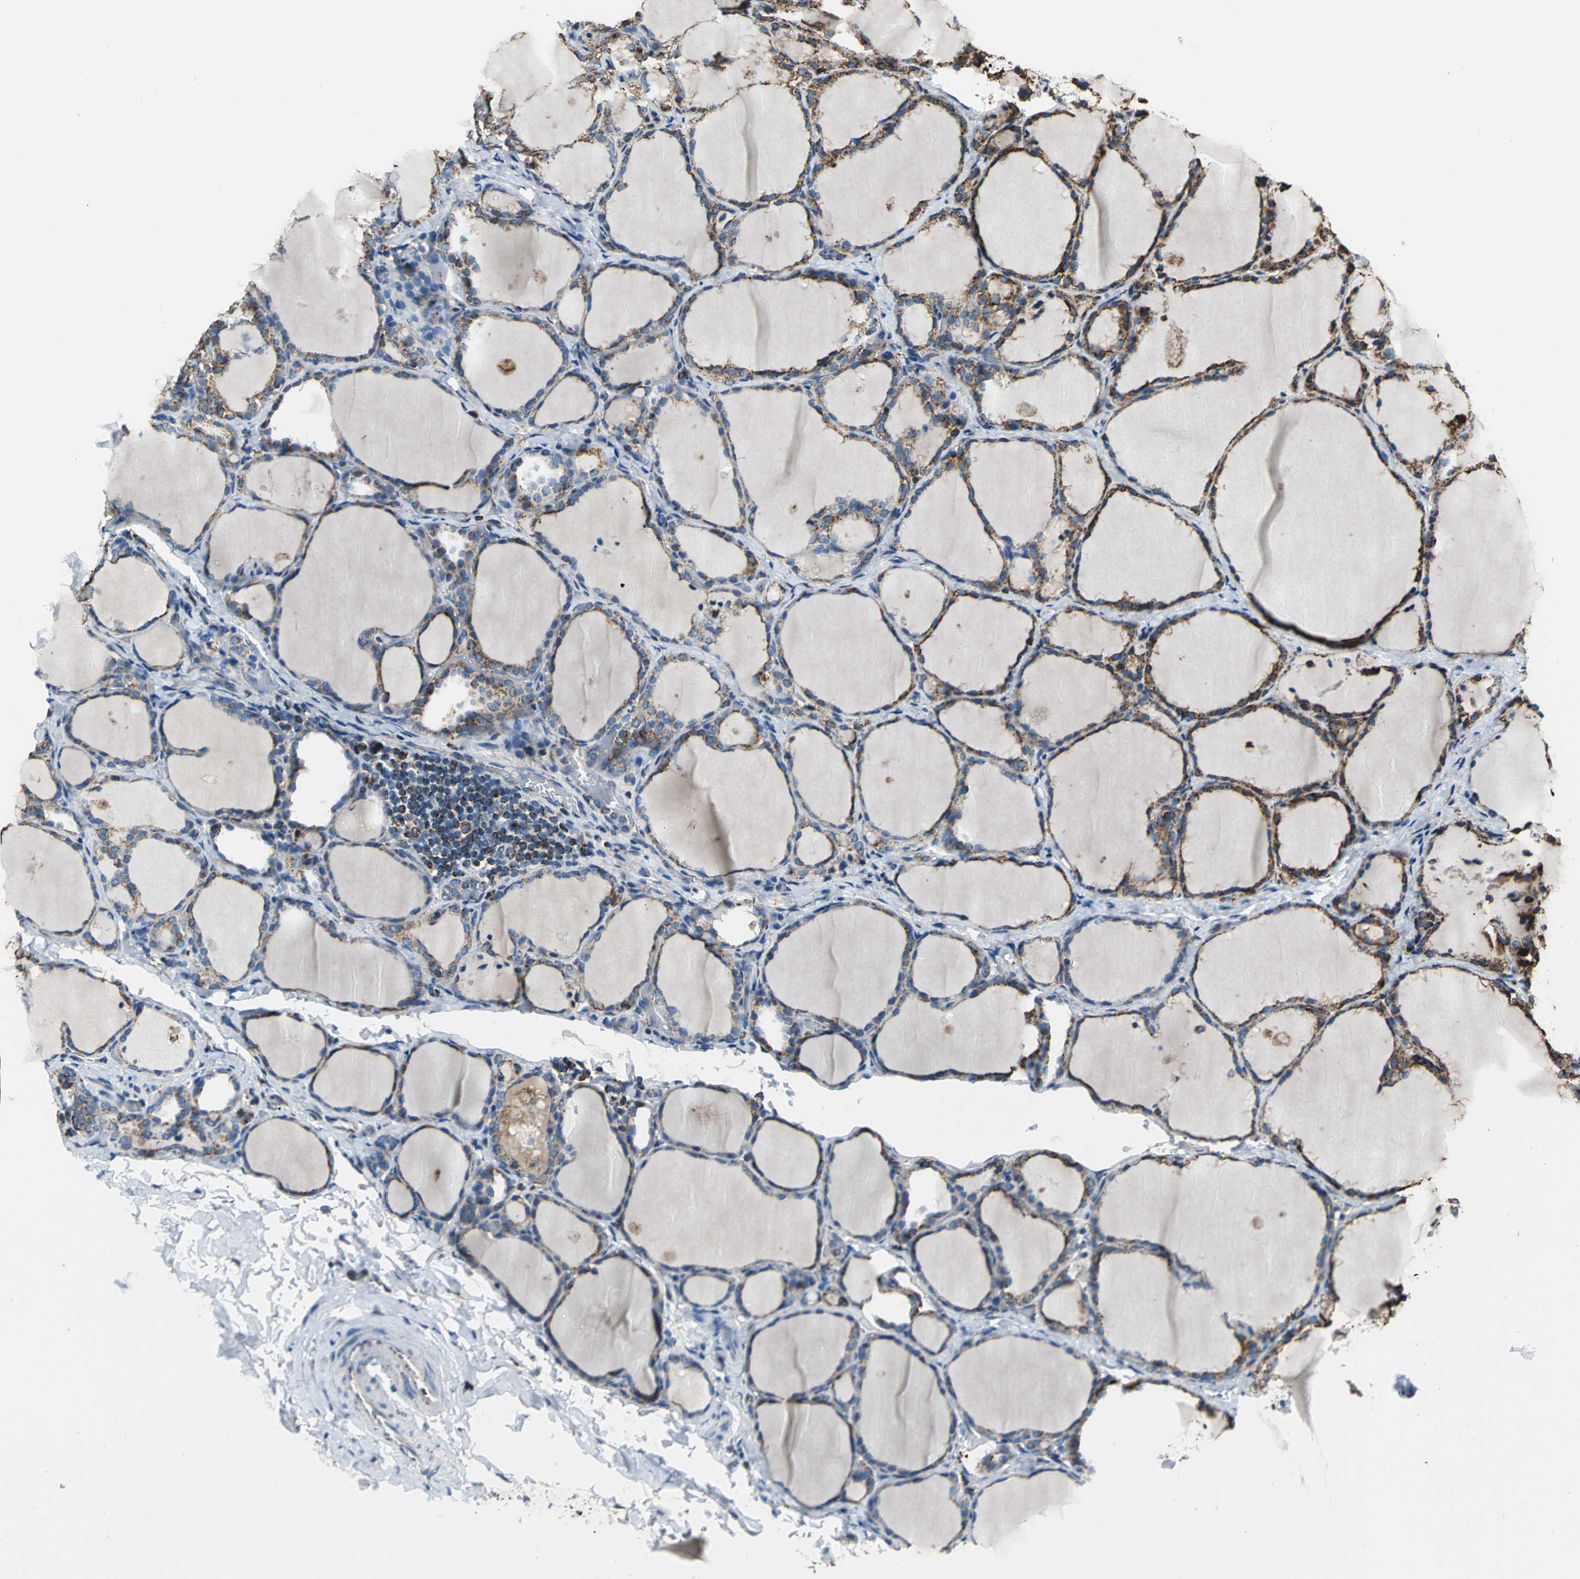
{"staining": {"intensity": "moderate", "quantity": ">75%", "location": "cytoplasmic/membranous"}, "tissue": "thyroid gland", "cell_type": "Glandular cells", "image_type": "normal", "snomed": [{"axis": "morphology", "description": "Normal tissue, NOS"}, {"axis": "morphology", "description": "Papillary adenocarcinoma, NOS"}, {"axis": "topography", "description": "Thyroid gland"}], "caption": "IHC of unremarkable thyroid gland shows medium levels of moderate cytoplasmic/membranous positivity in approximately >75% of glandular cells. The staining was performed using DAB (3,3'-diaminobenzidine), with brown indicating positive protein expression. Nuclei are stained blue with hematoxylin.", "gene": "ECH1", "patient": {"sex": "female", "age": 30}}